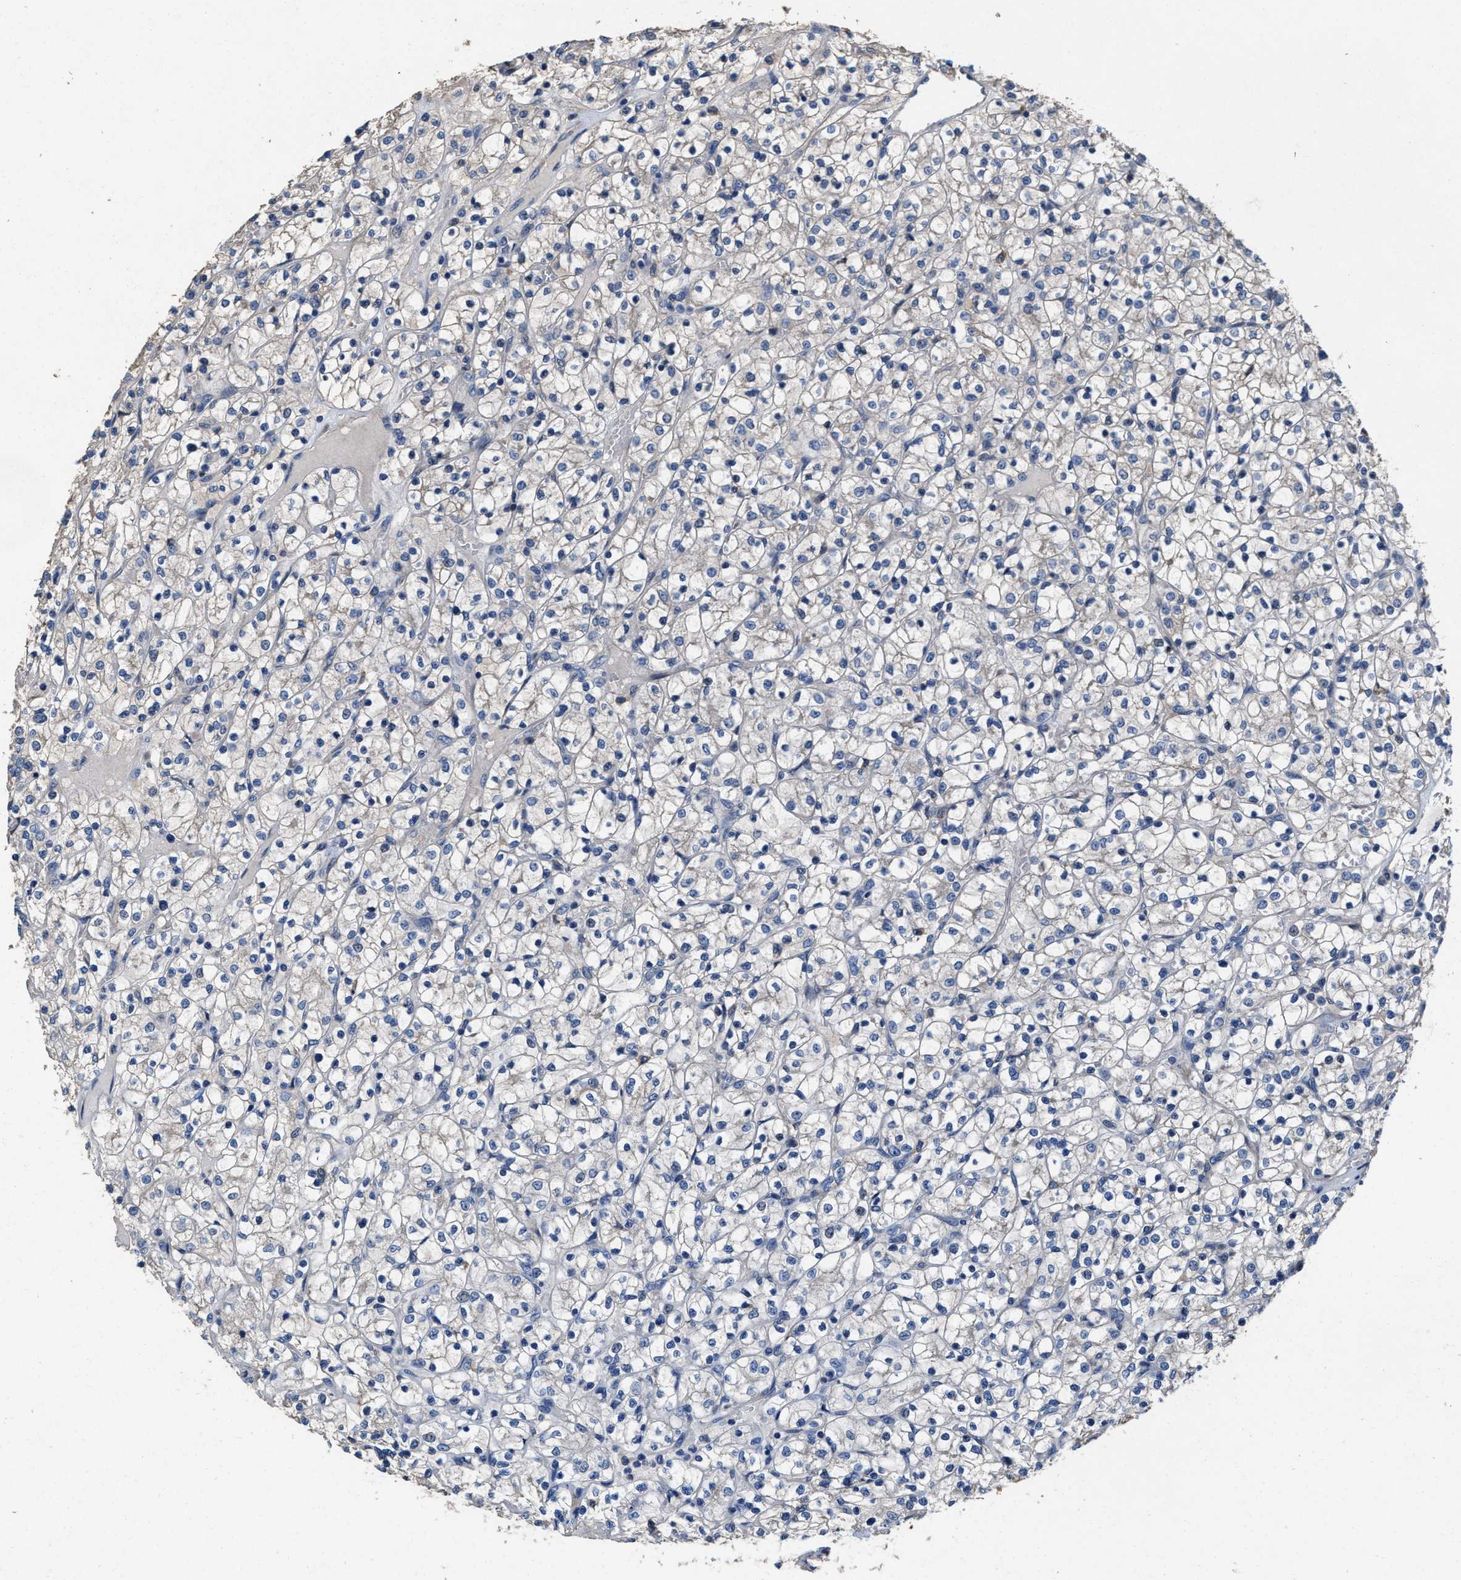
{"staining": {"intensity": "negative", "quantity": "none", "location": "none"}, "tissue": "renal cancer", "cell_type": "Tumor cells", "image_type": "cancer", "snomed": [{"axis": "morphology", "description": "Adenocarcinoma, NOS"}, {"axis": "topography", "description": "Kidney"}], "caption": "Immunohistochemical staining of adenocarcinoma (renal) shows no significant expression in tumor cells.", "gene": "PEG10", "patient": {"sex": "female", "age": 69}}